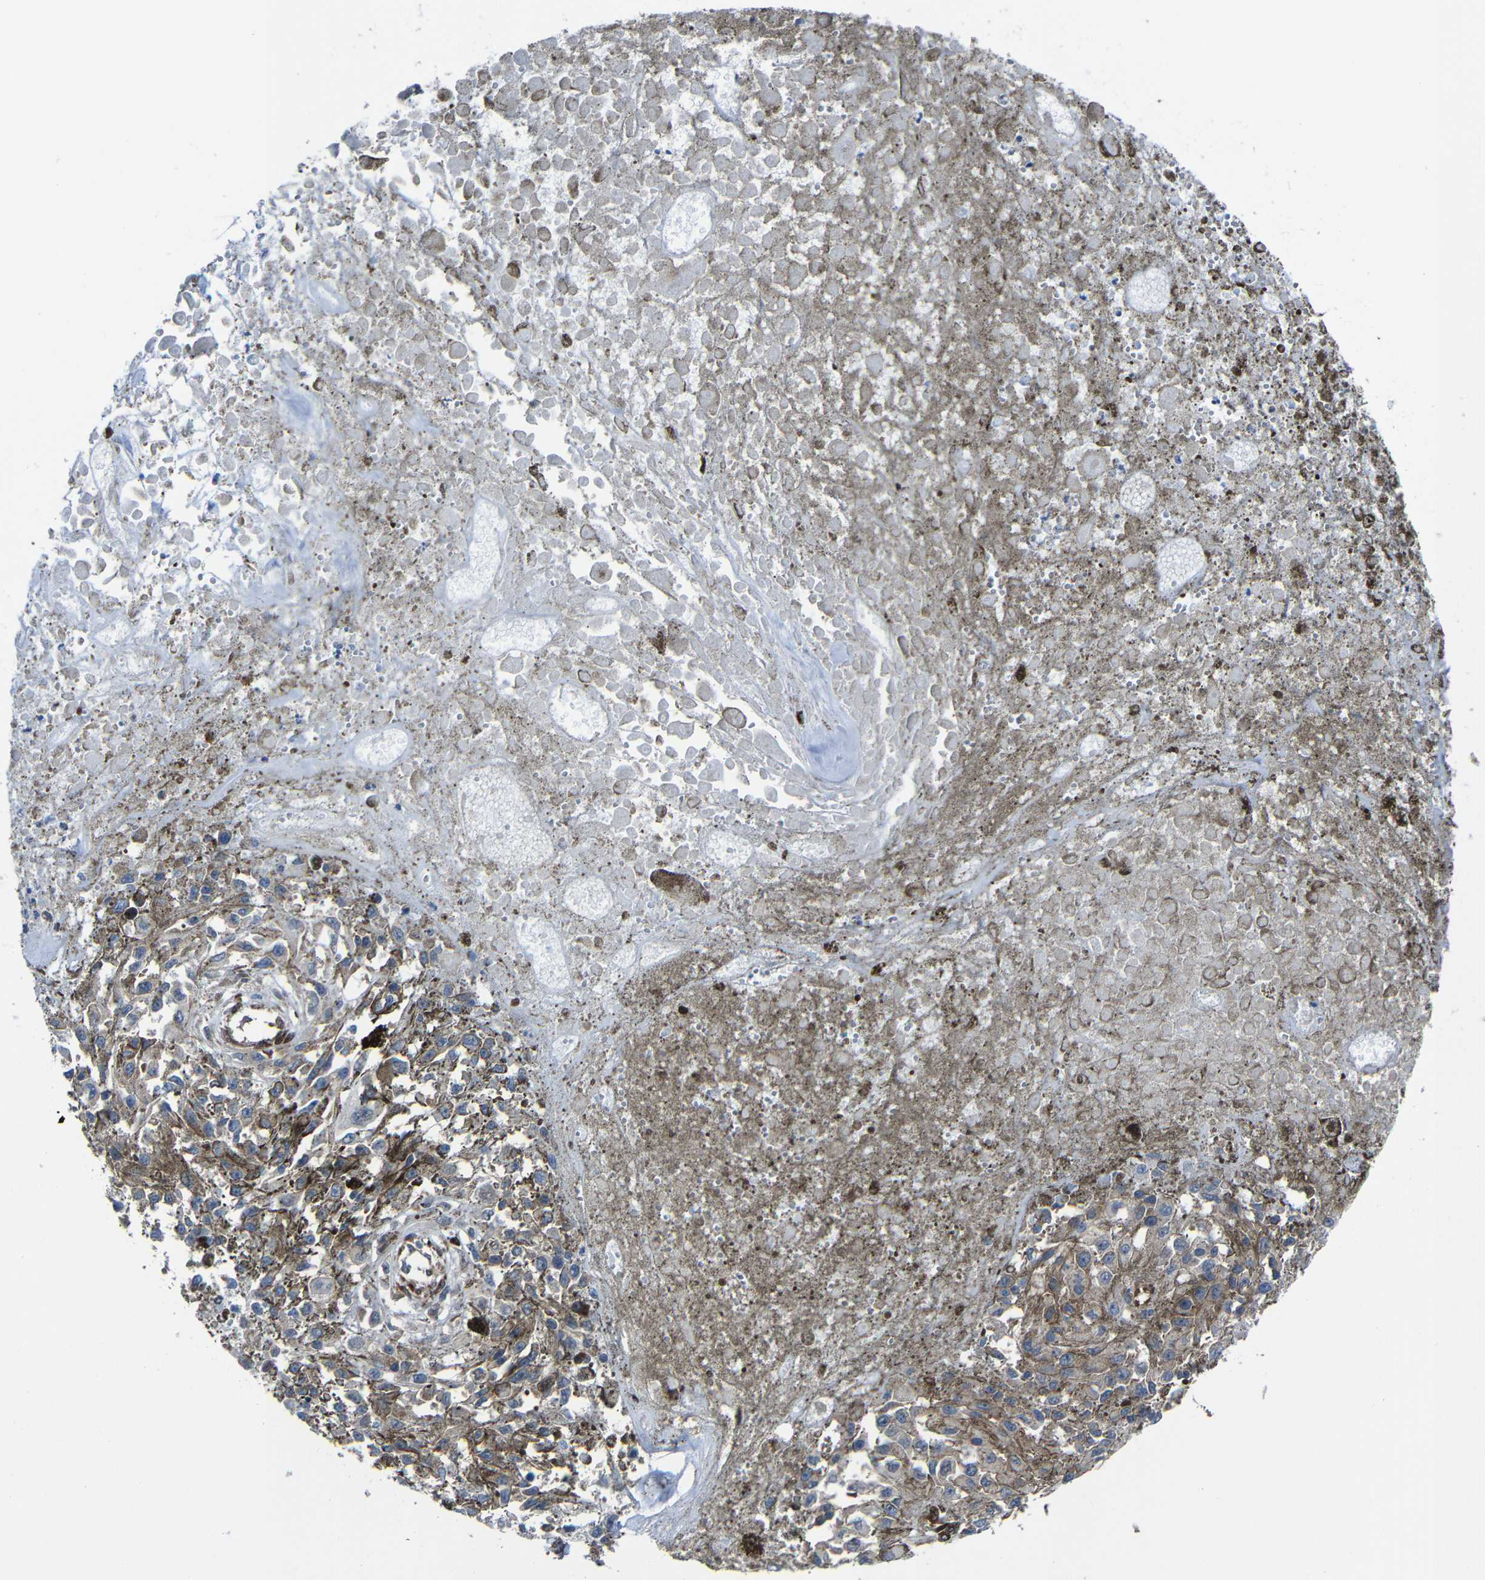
{"staining": {"intensity": "moderate", "quantity": ">75%", "location": "cytoplasmic/membranous"}, "tissue": "melanoma", "cell_type": "Tumor cells", "image_type": "cancer", "snomed": [{"axis": "morphology", "description": "Malignant melanoma, Metastatic site"}, {"axis": "topography", "description": "Lymph node"}], "caption": "Moderate cytoplasmic/membranous protein positivity is identified in about >75% of tumor cells in malignant melanoma (metastatic site).", "gene": "KIAA0513", "patient": {"sex": "male", "age": 59}}